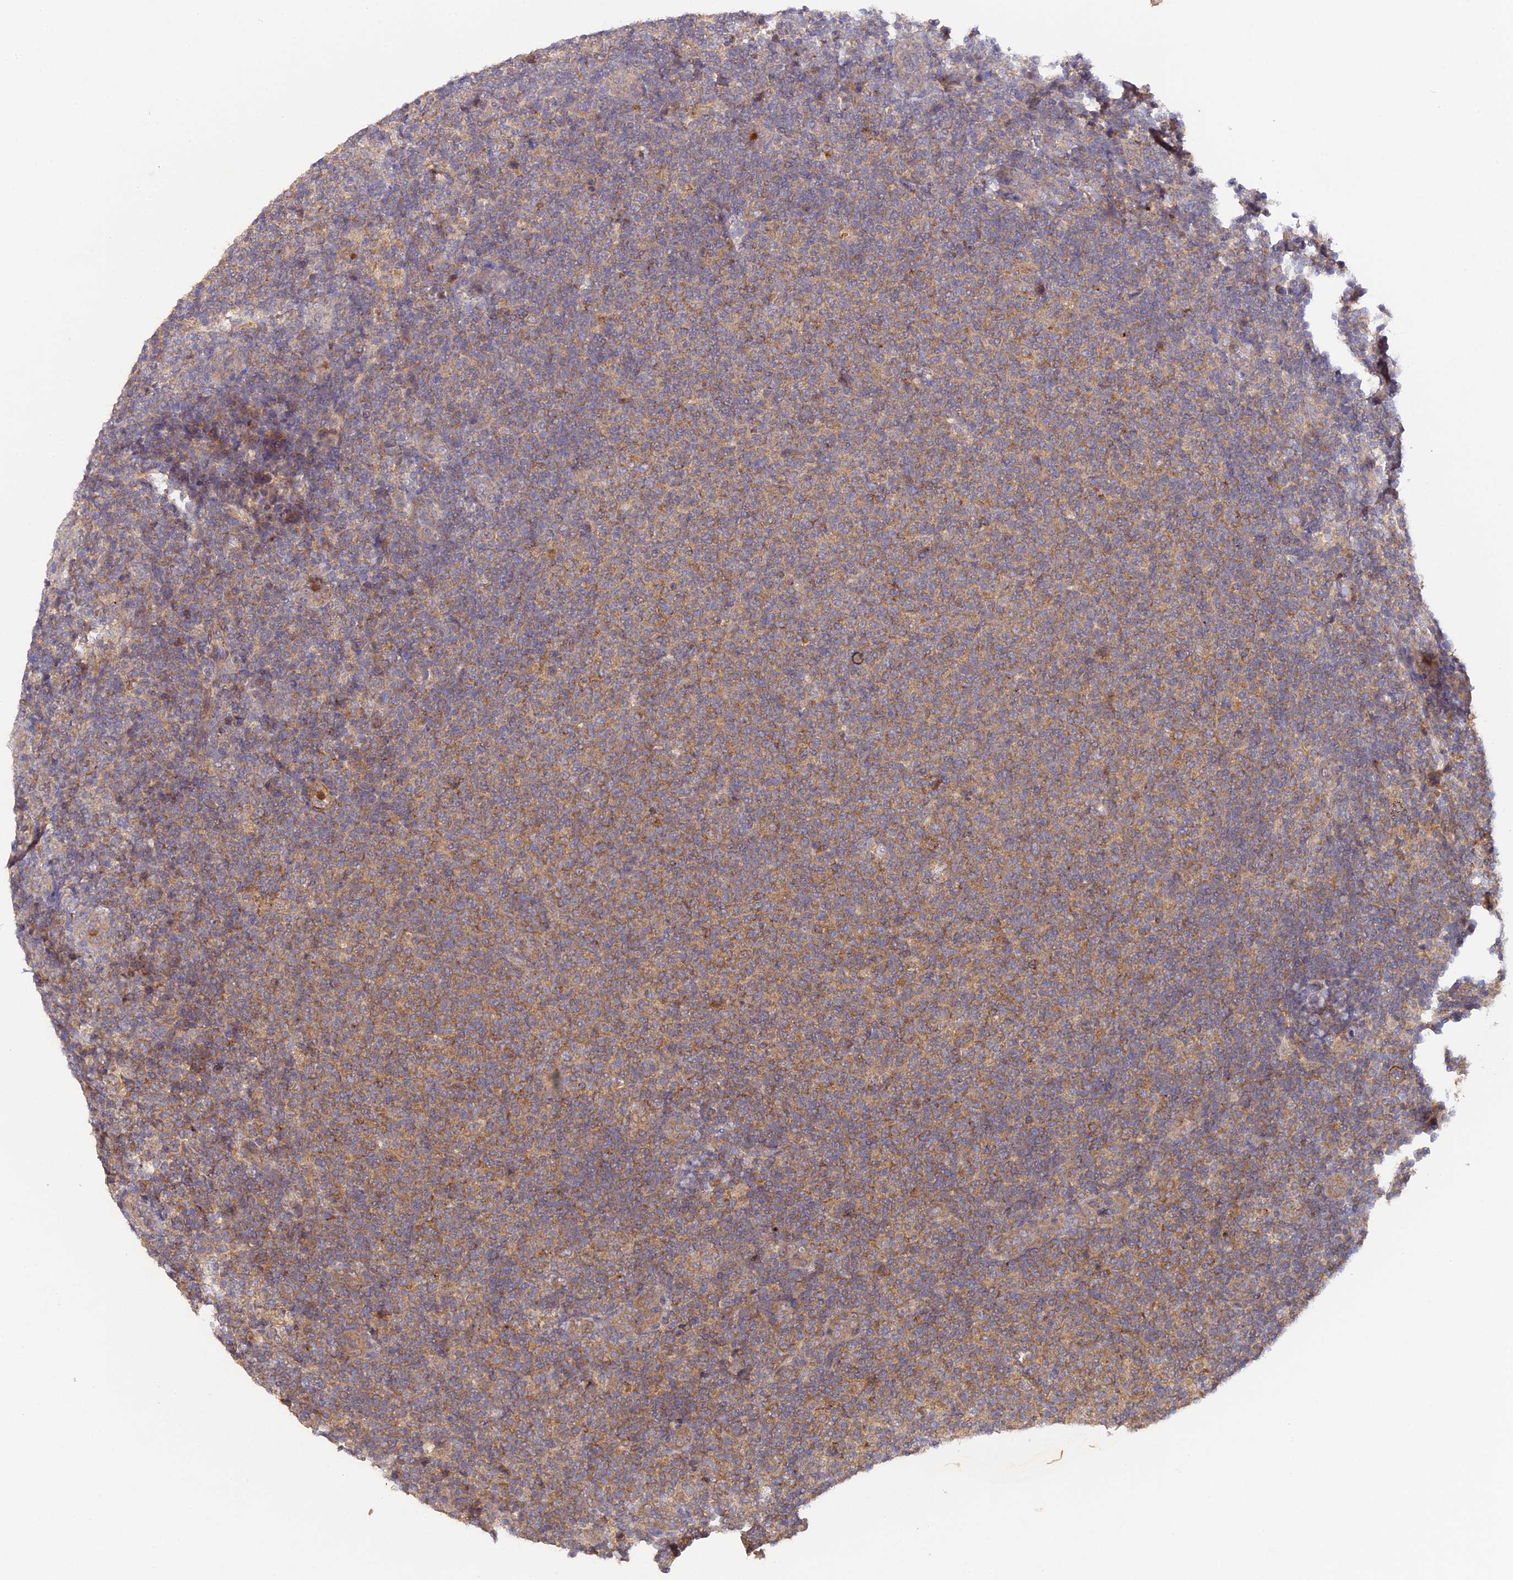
{"staining": {"intensity": "moderate", "quantity": ">75%", "location": "cytoplasmic/membranous"}, "tissue": "lymphoma", "cell_type": "Tumor cells", "image_type": "cancer", "snomed": [{"axis": "morphology", "description": "Malignant lymphoma, non-Hodgkin's type, Low grade"}, {"axis": "topography", "description": "Lymph node"}], "caption": "Brown immunohistochemical staining in human lymphoma shows moderate cytoplasmic/membranous positivity in approximately >75% of tumor cells.", "gene": "TRIM26", "patient": {"sex": "male", "age": 66}}